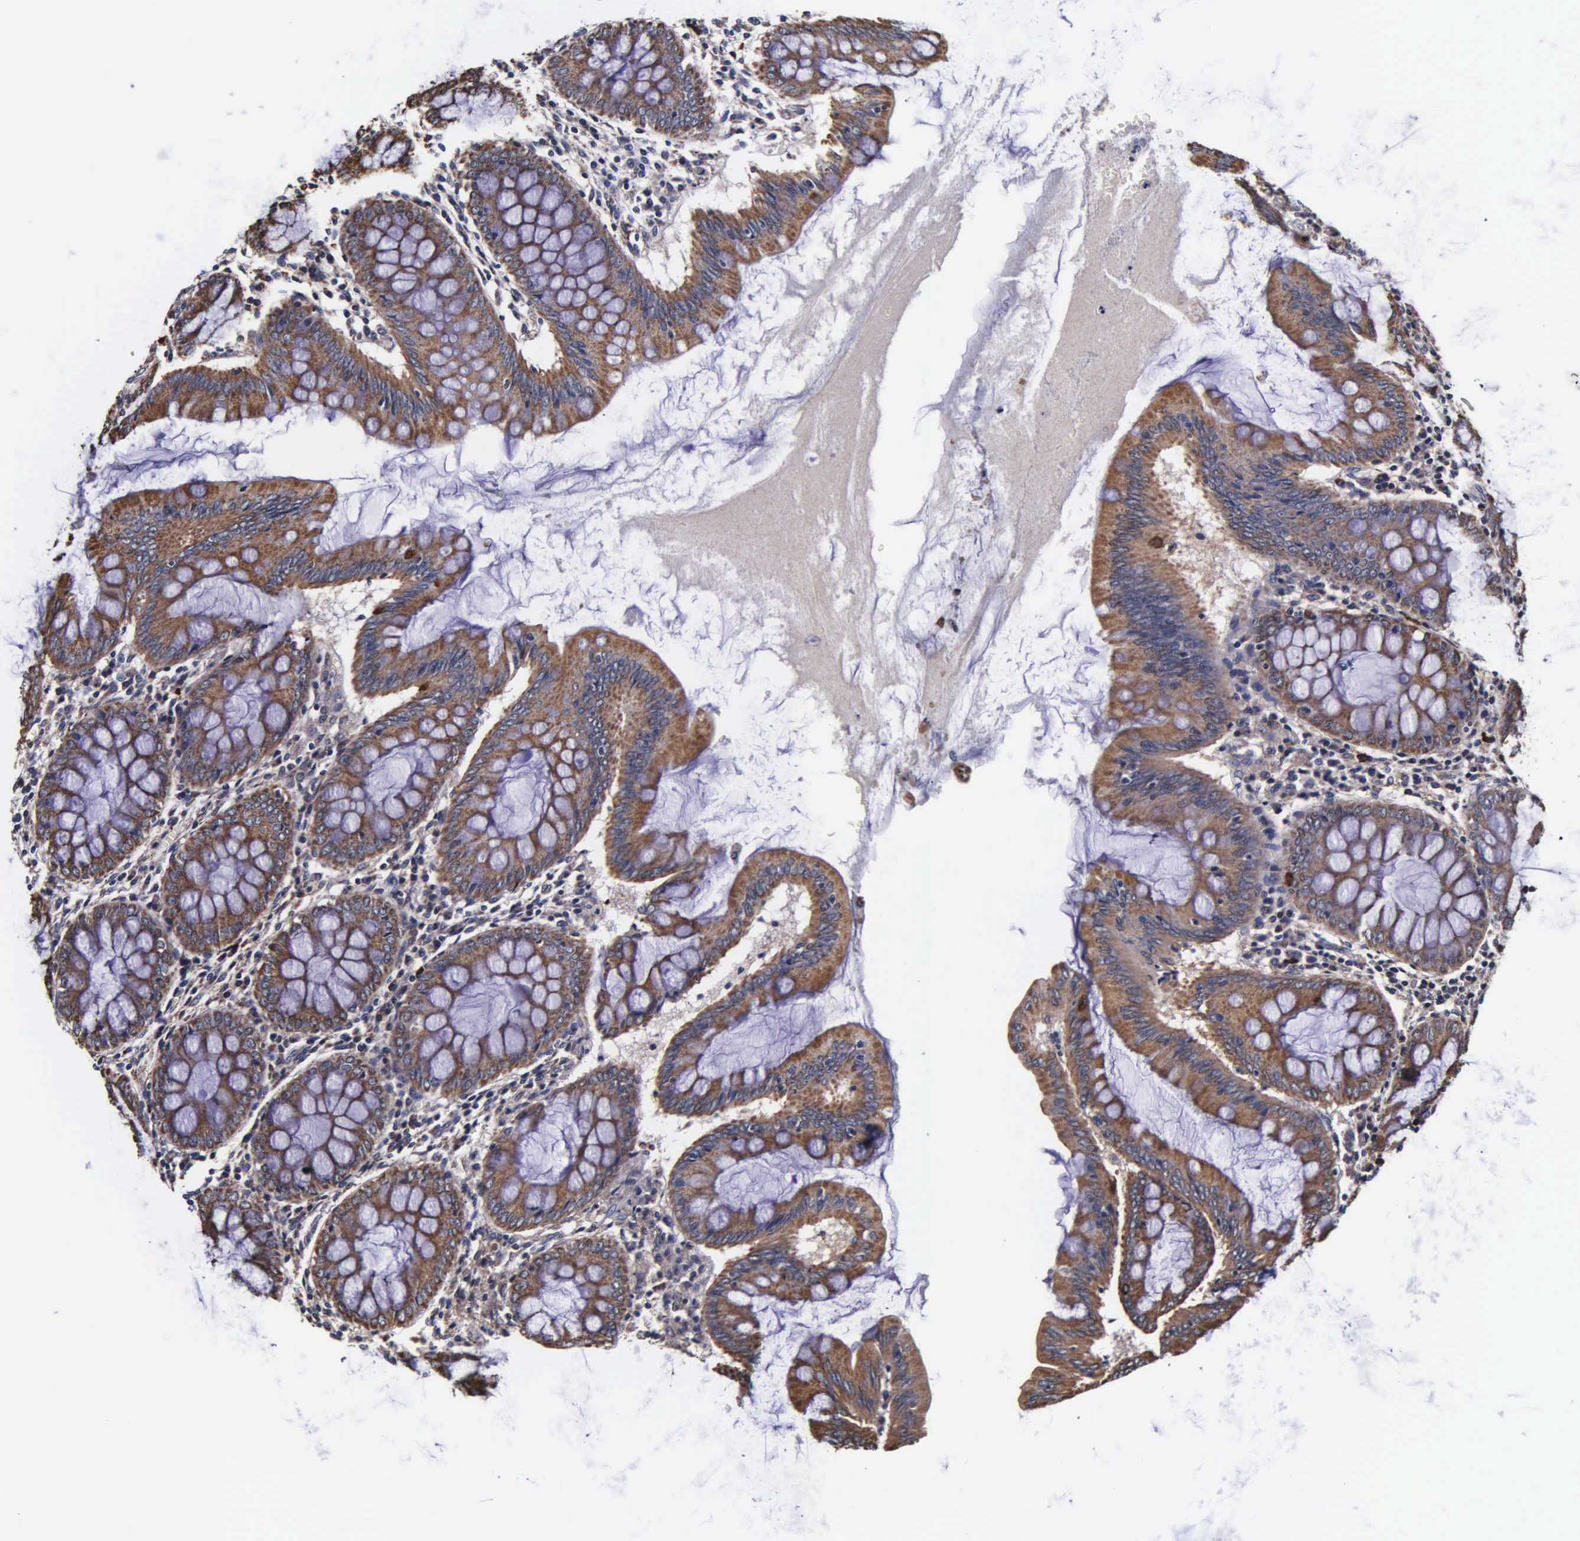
{"staining": {"intensity": "negative", "quantity": "none", "location": "none"}, "tissue": "colon", "cell_type": "Endothelial cells", "image_type": "normal", "snomed": [{"axis": "morphology", "description": "Normal tissue, NOS"}, {"axis": "topography", "description": "Colon"}], "caption": "Immunohistochemical staining of normal human colon exhibits no significant staining in endothelial cells. (Brightfield microscopy of DAB immunohistochemistry (IHC) at high magnification).", "gene": "PSMA3", "patient": {"sex": "male", "age": 62}}